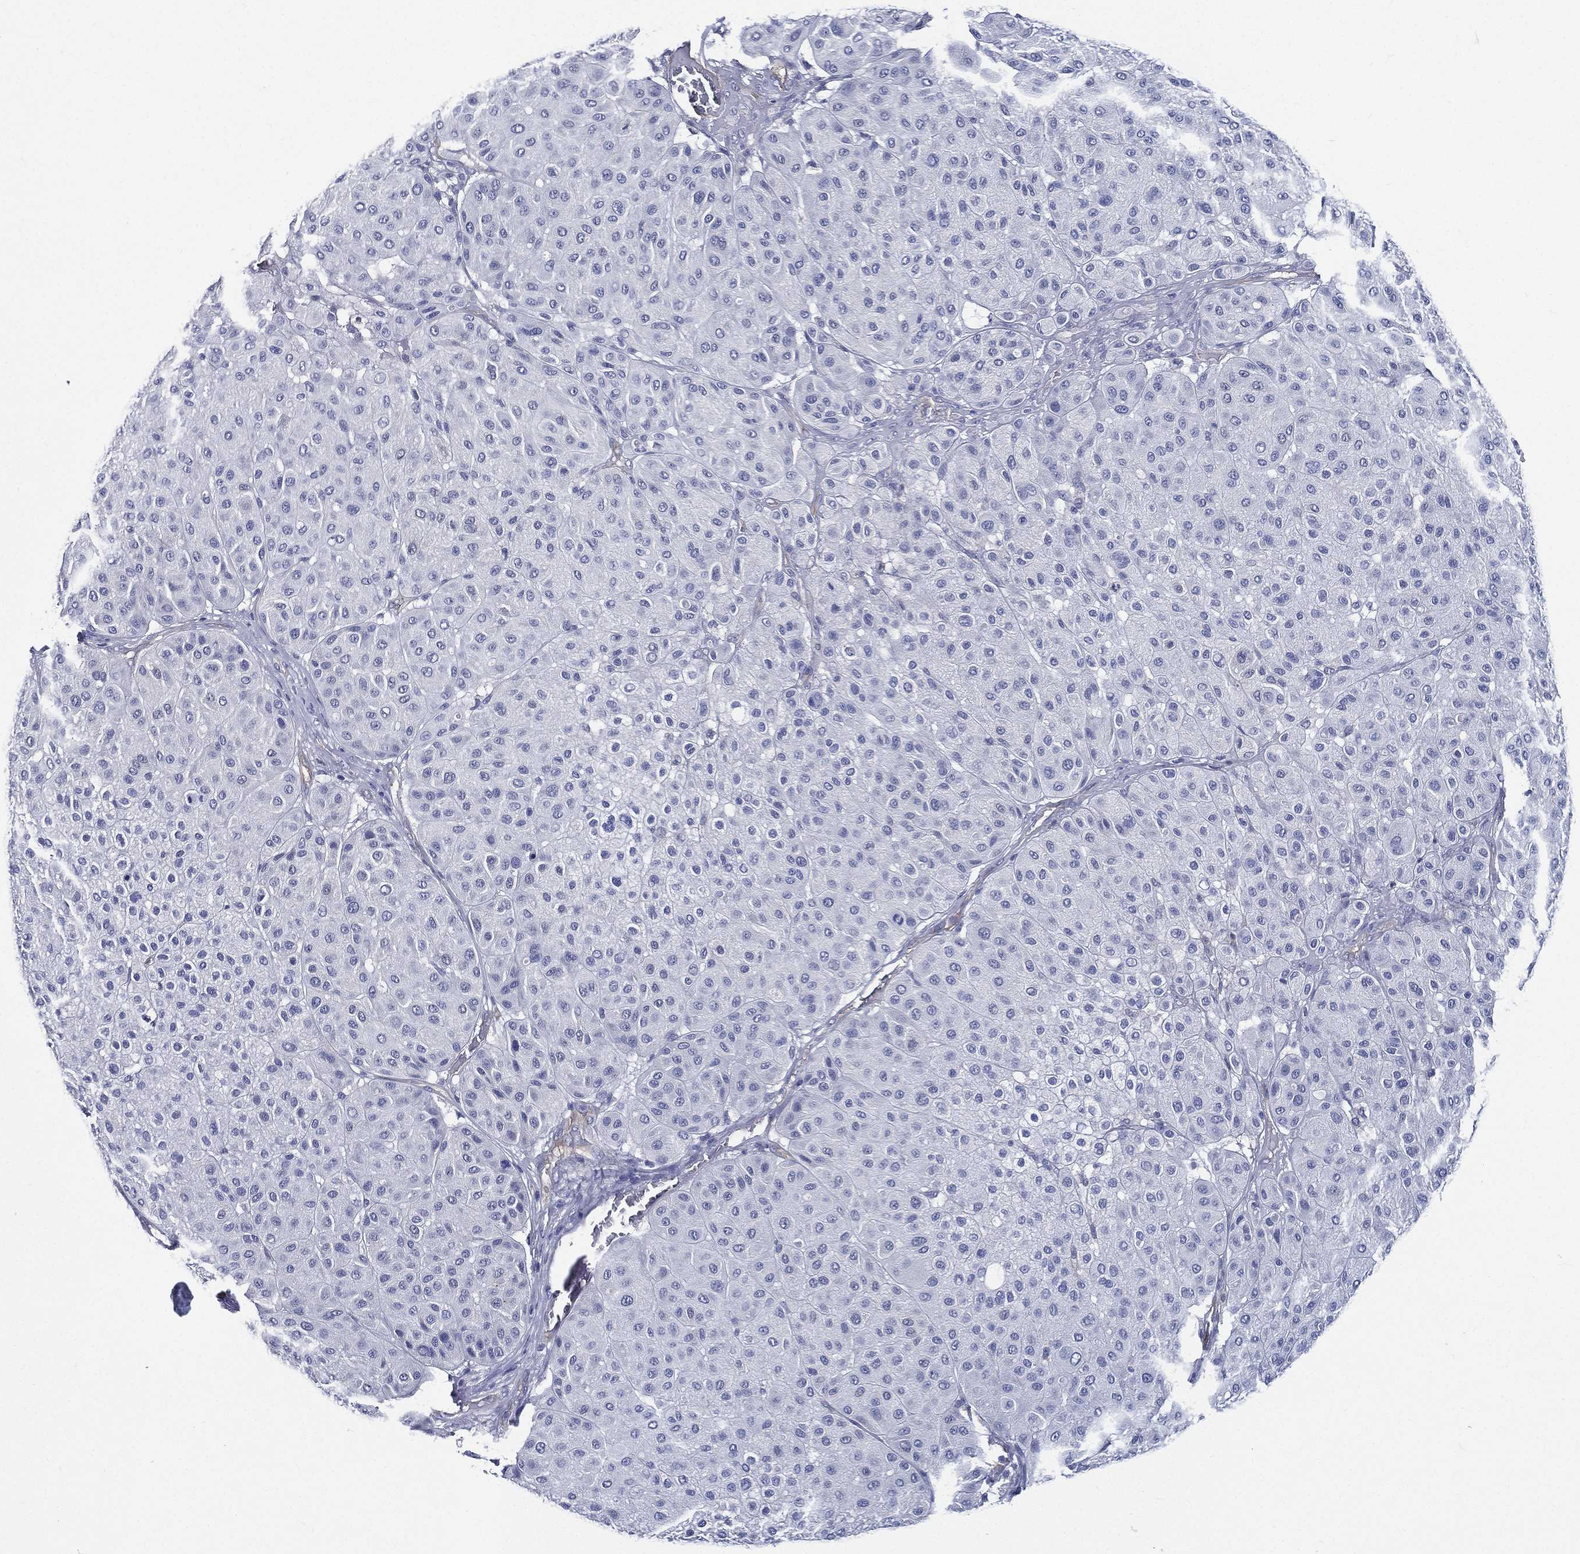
{"staining": {"intensity": "negative", "quantity": "none", "location": "none"}, "tissue": "melanoma", "cell_type": "Tumor cells", "image_type": "cancer", "snomed": [{"axis": "morphology", "description": "Malignant melanoma, Metastatic site"}, {"axis": "topography", "description": "Smooth muscle"}], "caption": "An immunohistochemistry (IHC) photomicrograph of malignant melanoma (metastatic site) is shown. There is no staining in tumor cells of malignant melanoma (metastatic site). (Immunohistochemistry (ihc), brightfield microscopy, high magnification).", "gene": "NEDD9", "patient": {"sex": "male", "age": 41}}